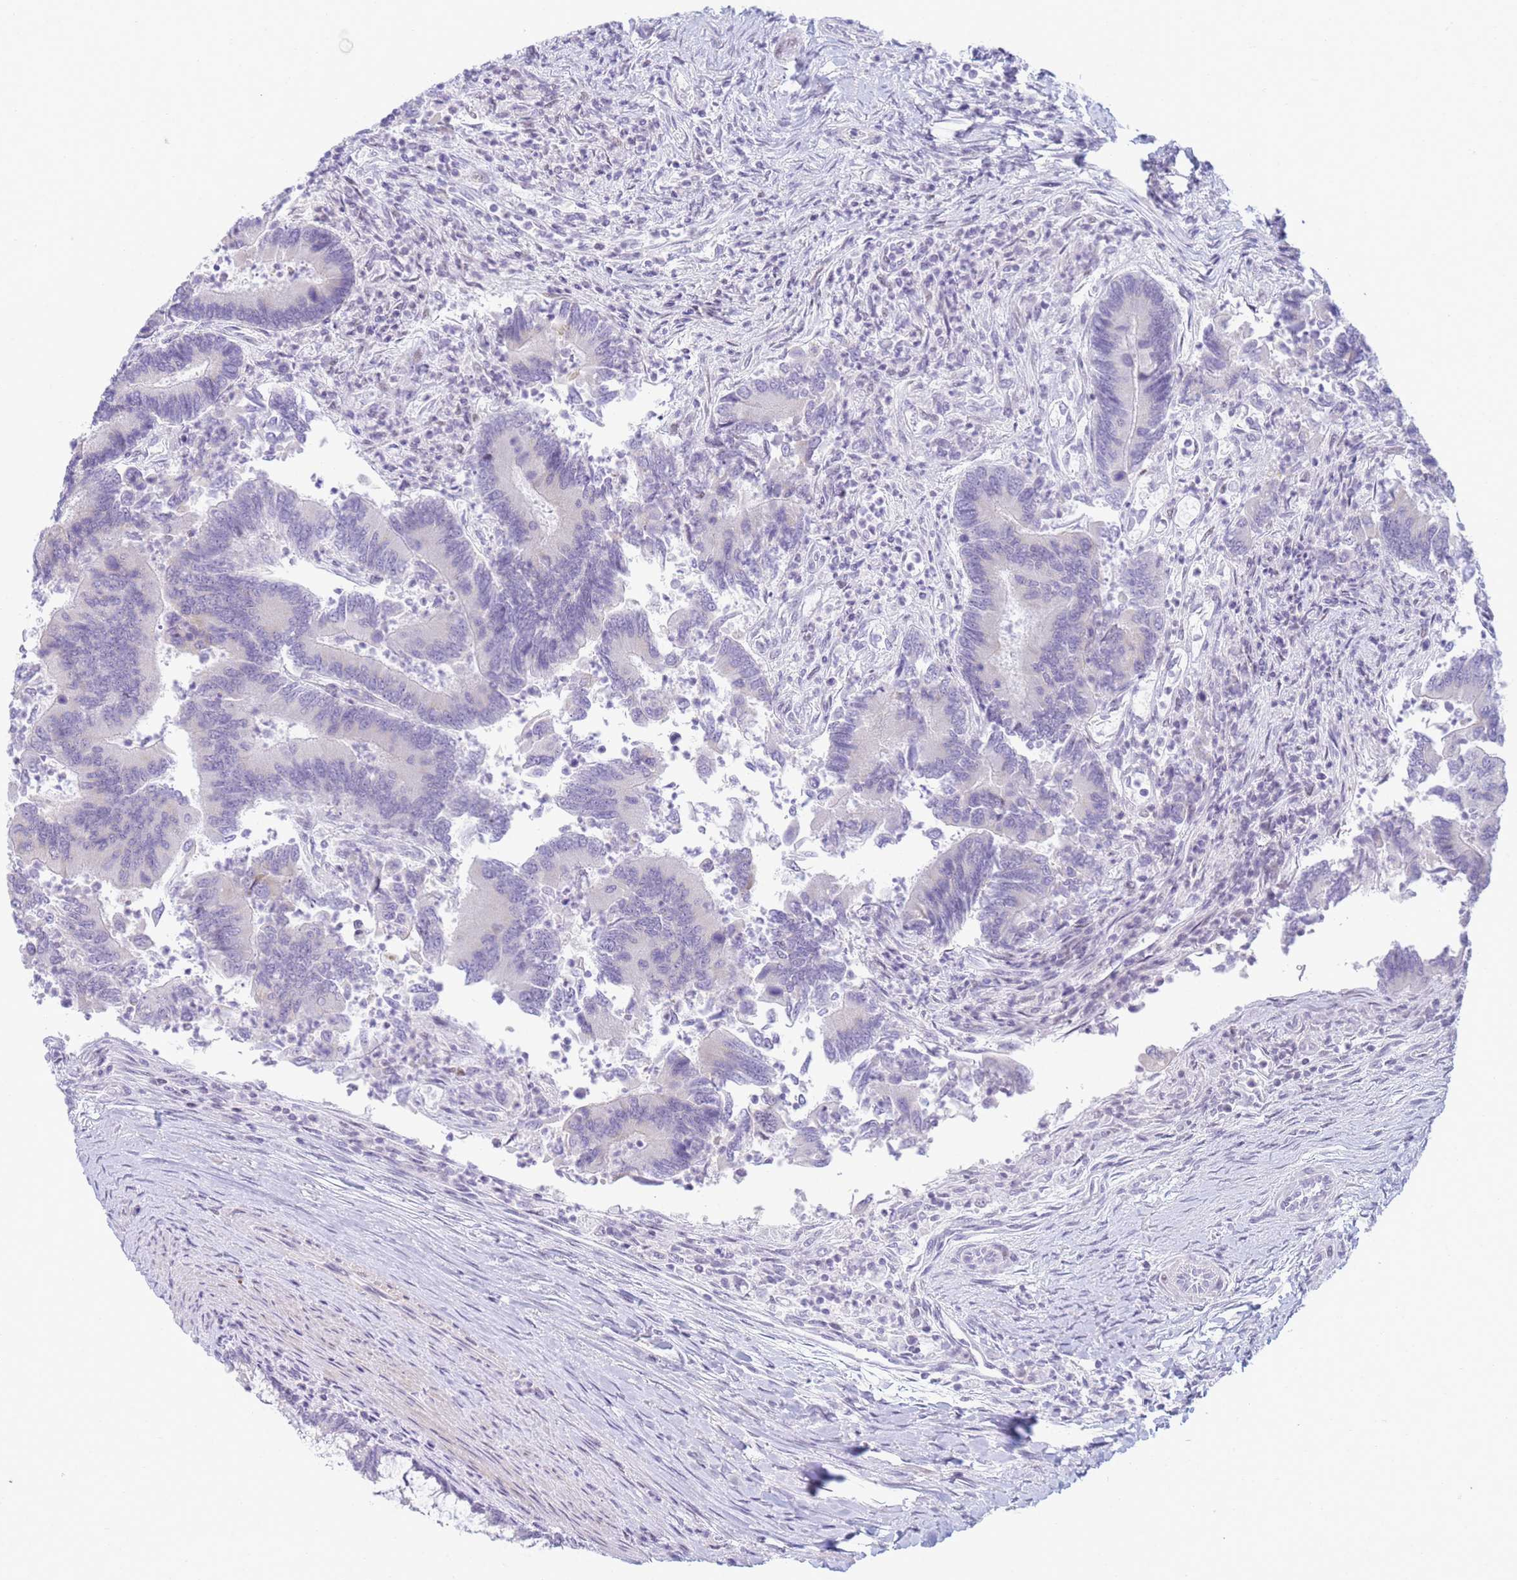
{"staining": {"intensity": "negative", "quantity": "none", "location": "none"}, "tissue": "colorectal cancer", "cell_type": "Tumor cells", "image_type": "cancer", "snomed": [{"axis": "morphology", "description": "Adenocarcinoma, NOS"}, {"axis": "topography", "description": "Colon"}], "caption": "There is no significant expression in tumor cells of colorectal cancer. (DAB (3,3'-diaminobenzidine) IHC with hematoxylin counter stain).", "gene": "SNX20", "patient": {"sex": "female", "age": 67}}